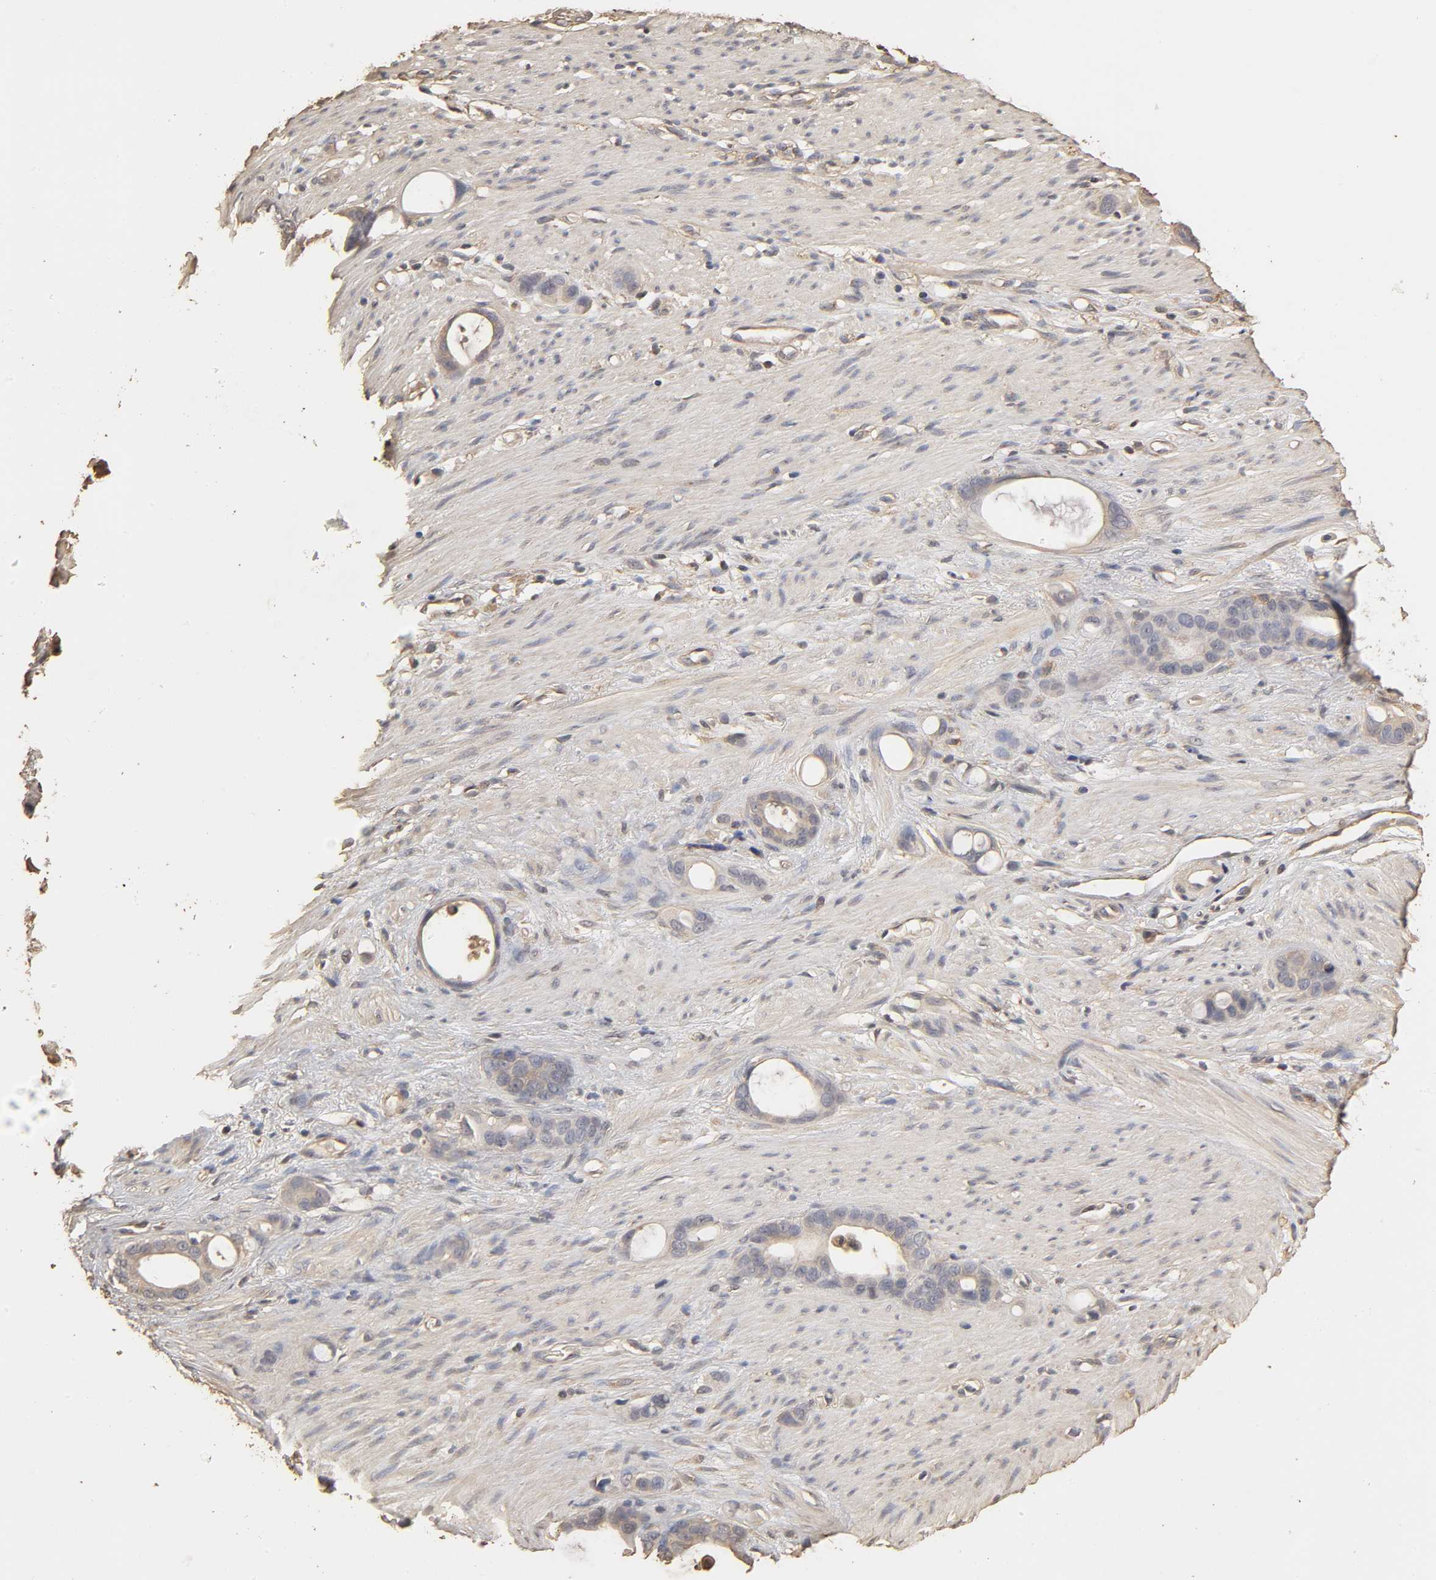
{"staining": {"intensity": "weak", "quantity": "<25%", "location": "cytoplasmic/membranous"}, "tissue": "stomach cancer", "cell_type": "Tumor cells", "image_type": "cancer", "snomed": [{"axis": "morphology", "description": "Adenocarcinoma, NOS"}, {"axis": "topography", "description": "Stomach"}], "caption": "Immunohistochemistry of human stomach cancer reveals no staining in tumor cells.", "gene": "VSIG4", "patient": {"sex": "female", "age": 75}}